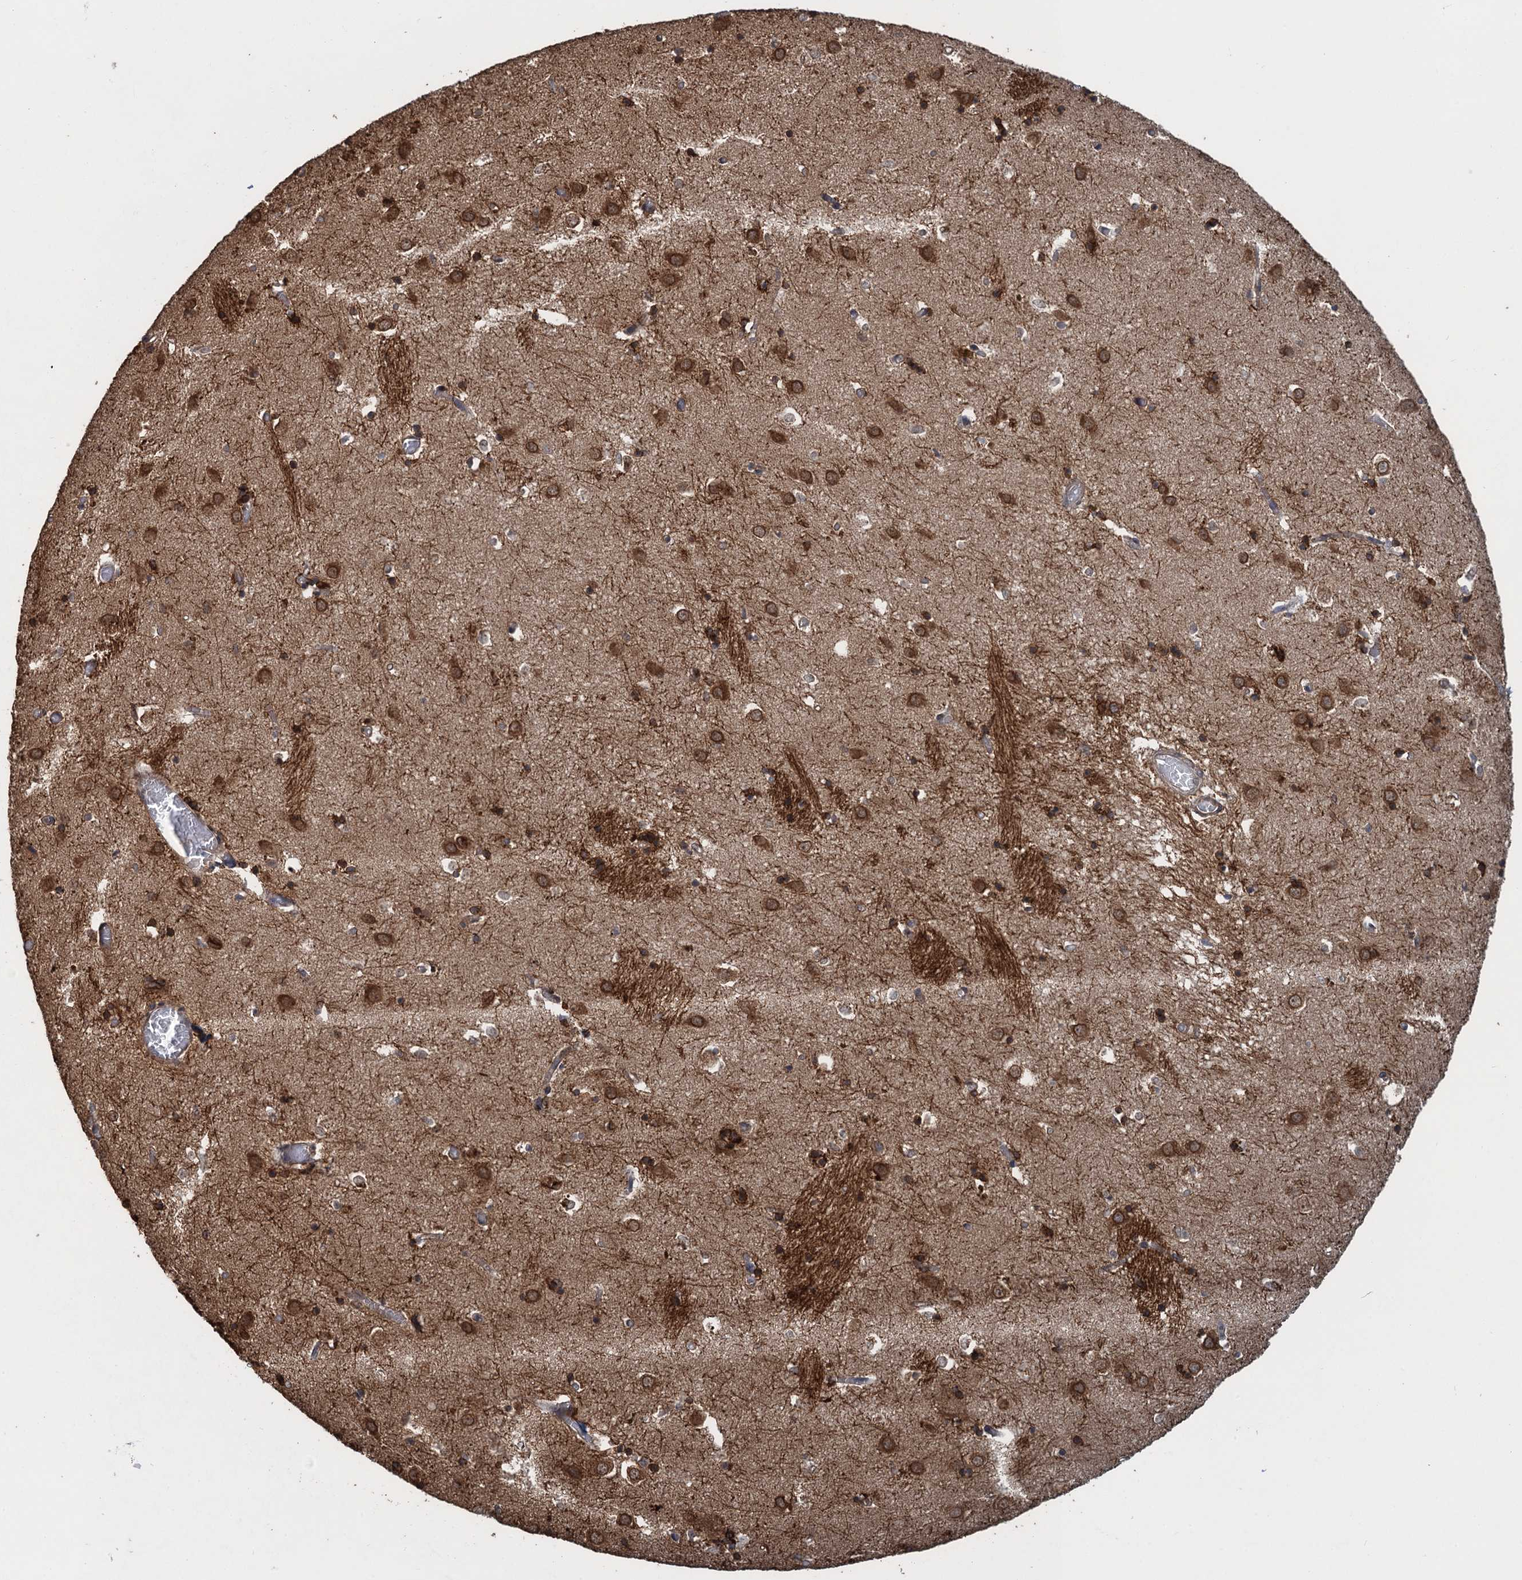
{"staining": {"intensity": "strong", "quantity": "<25%", "location": "cytoplasmic/membranous"}, "tissue": "caudate", "cell_type": "Glial cells", "image_type": "normal", "snomed": [{"axis": "morphology", "description": "Normal tissue, NOS"}, {"axis": "topography", "description": "Lateral ventricle wall"}], "caption": "Protein expression analysis of normal caudate demonstrates strong cytoplasmic/membranous staining in about <25% of glial cells.", "gene": "GLE1", "patient": {"sex": "male", "age": 70}}